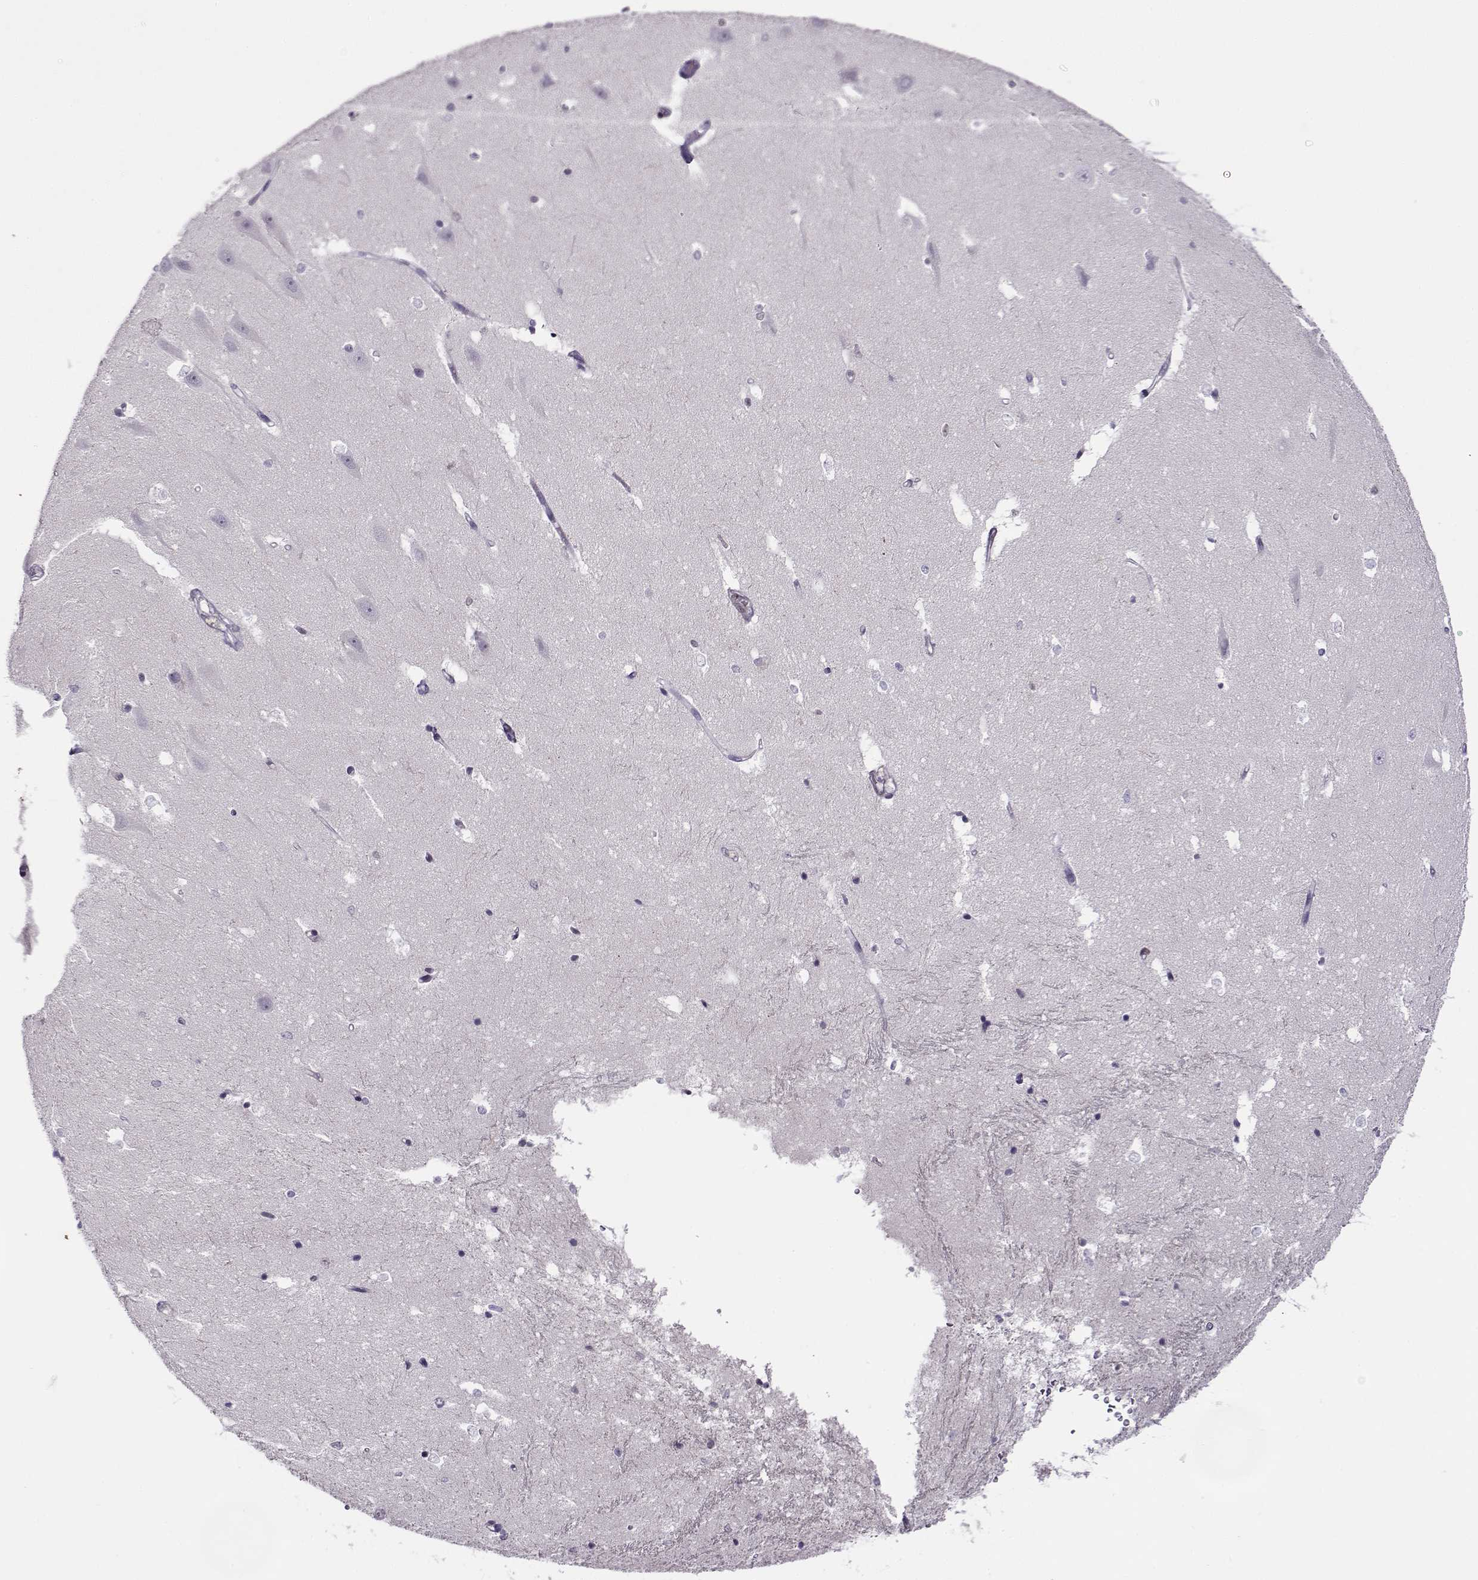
{"staining": {"intensity": "negative", "quantity": "none", "location": "none"}, "tissue": "hippocampus", "cell_type": "Glial cells", "image_type": "normal", "snomed": [{"axis": "morphology", "description": "Normal tissue, NOS"}, {"axis": "topography", "description": "Hippocampus"}], "caption": "The histopathology image demonstrates no significant expression in glial cells of hippocampus. (Immunohistochemistry (ihc), brightfield microscopy, high magnification).", "gene": "BACH1", "patient": {"sex": "male", "age": 44}}